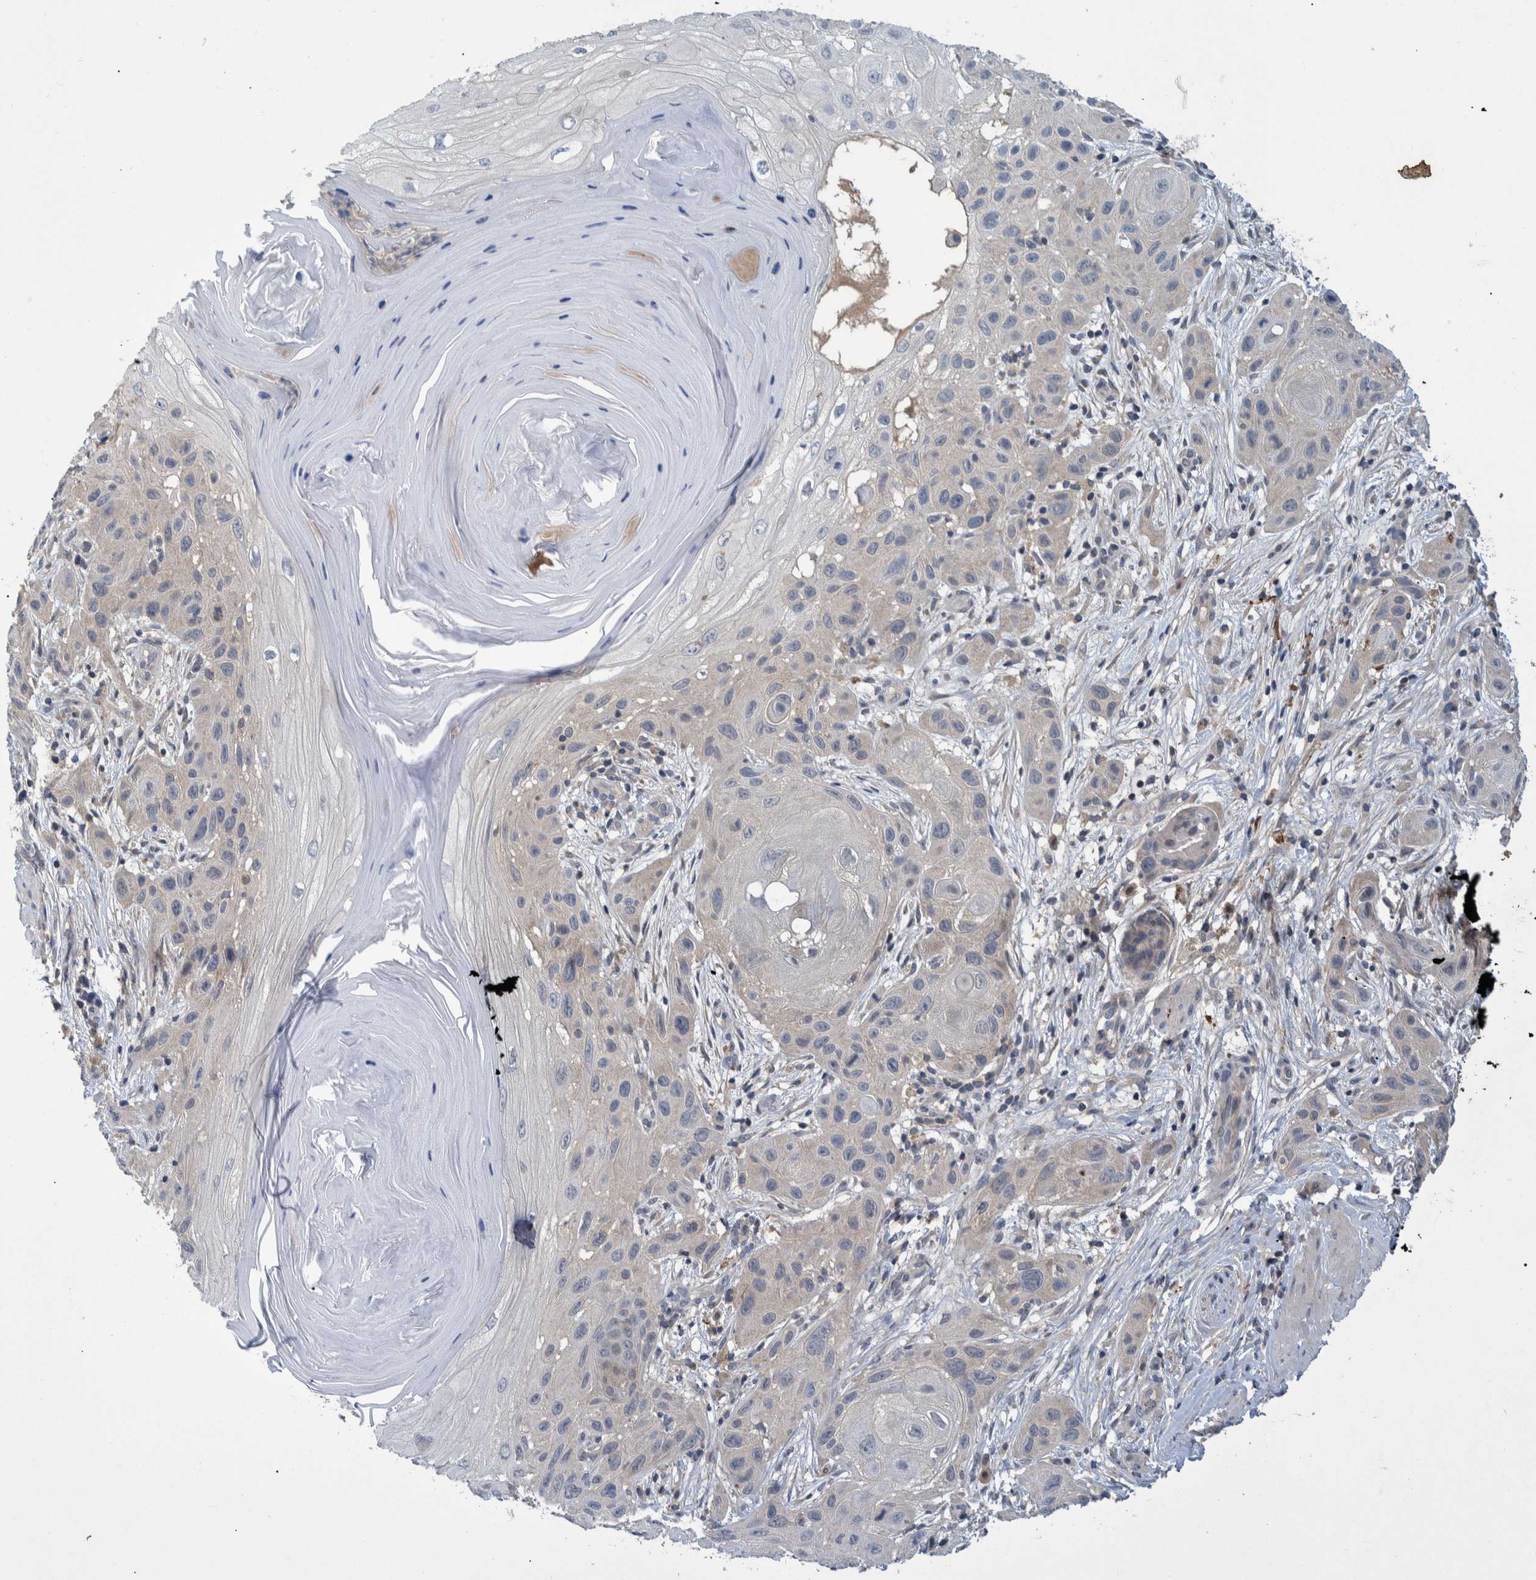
{"staining": {"intensity": "negative", "quantity": "none", "location": "none"}, "tissue": "skin cancer", "cell_type": "Tumor cells", "image_type": "cancer", "snomed": [{"axis": "morphology", "description": "Squamous cell carcinoma, NOS"}, {"axis": "topography", "description": "Skin"}], "caption": "A histopathology image of human skin cancer is negative for staining in tumor cells.", "gene": "PCYT2", "patient": {"sex": "female", "age": 96}}